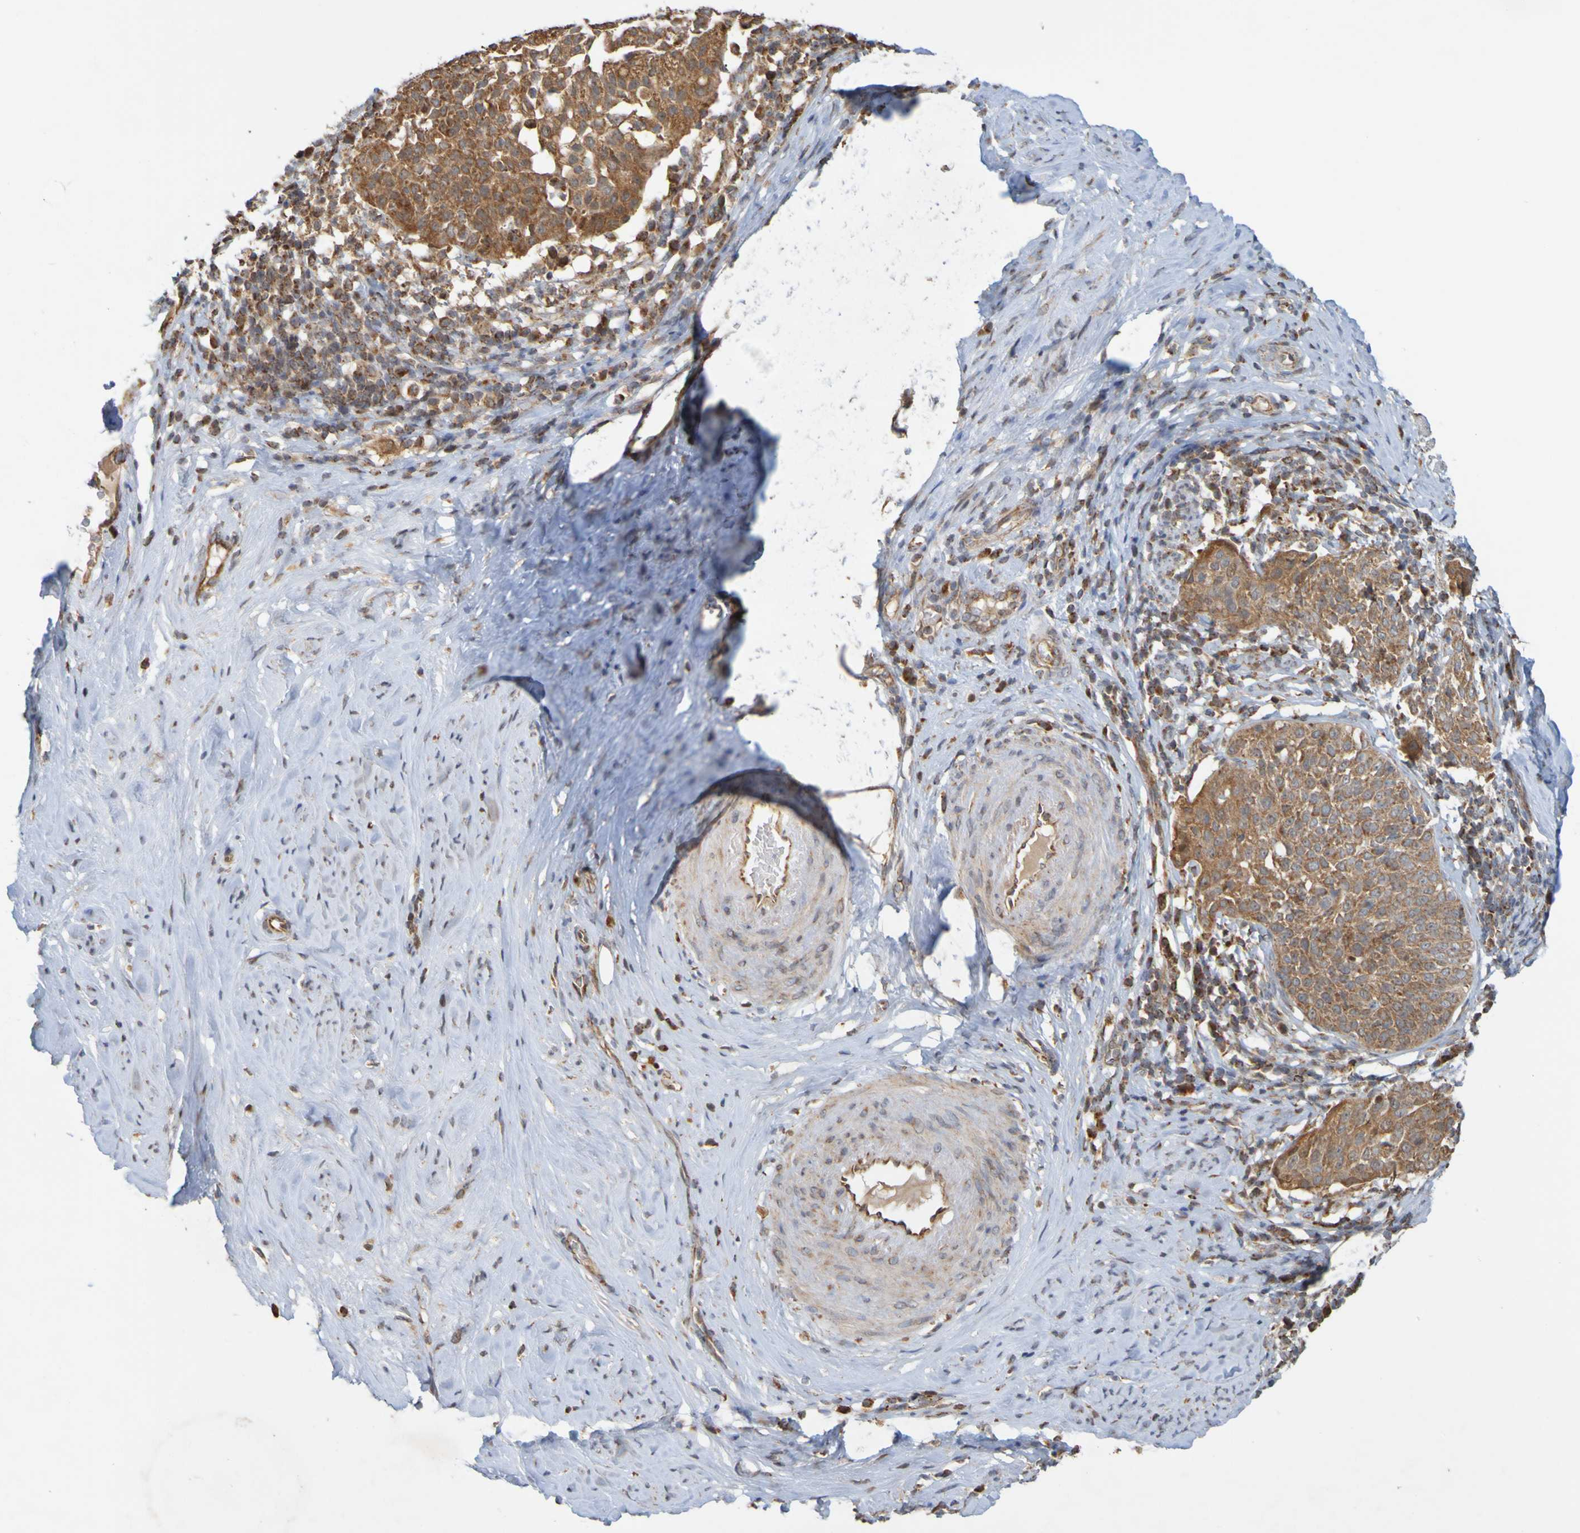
{"staining": {"intensity": "moderate", "quantity": ">75%", "location": "cytoplasmic/membranous"}, "tissue": "cervical cancer", "cell_type": "Tumor cells", "image_type": "cancer", "snomed": [{"axis": "morphology", "description": "Squamous cell carcinoma, NOS"}, {"axis": "topography", "description": "Cervix"}], "caption": "This photomicrograph shows IHC staining of cervical cancer, with medium moderate cytoplasmic/membranous staining in approximately >75% of tumor cells.", "gene": "TMBIM1", "patient": {"sex": "female", "age": 51}}